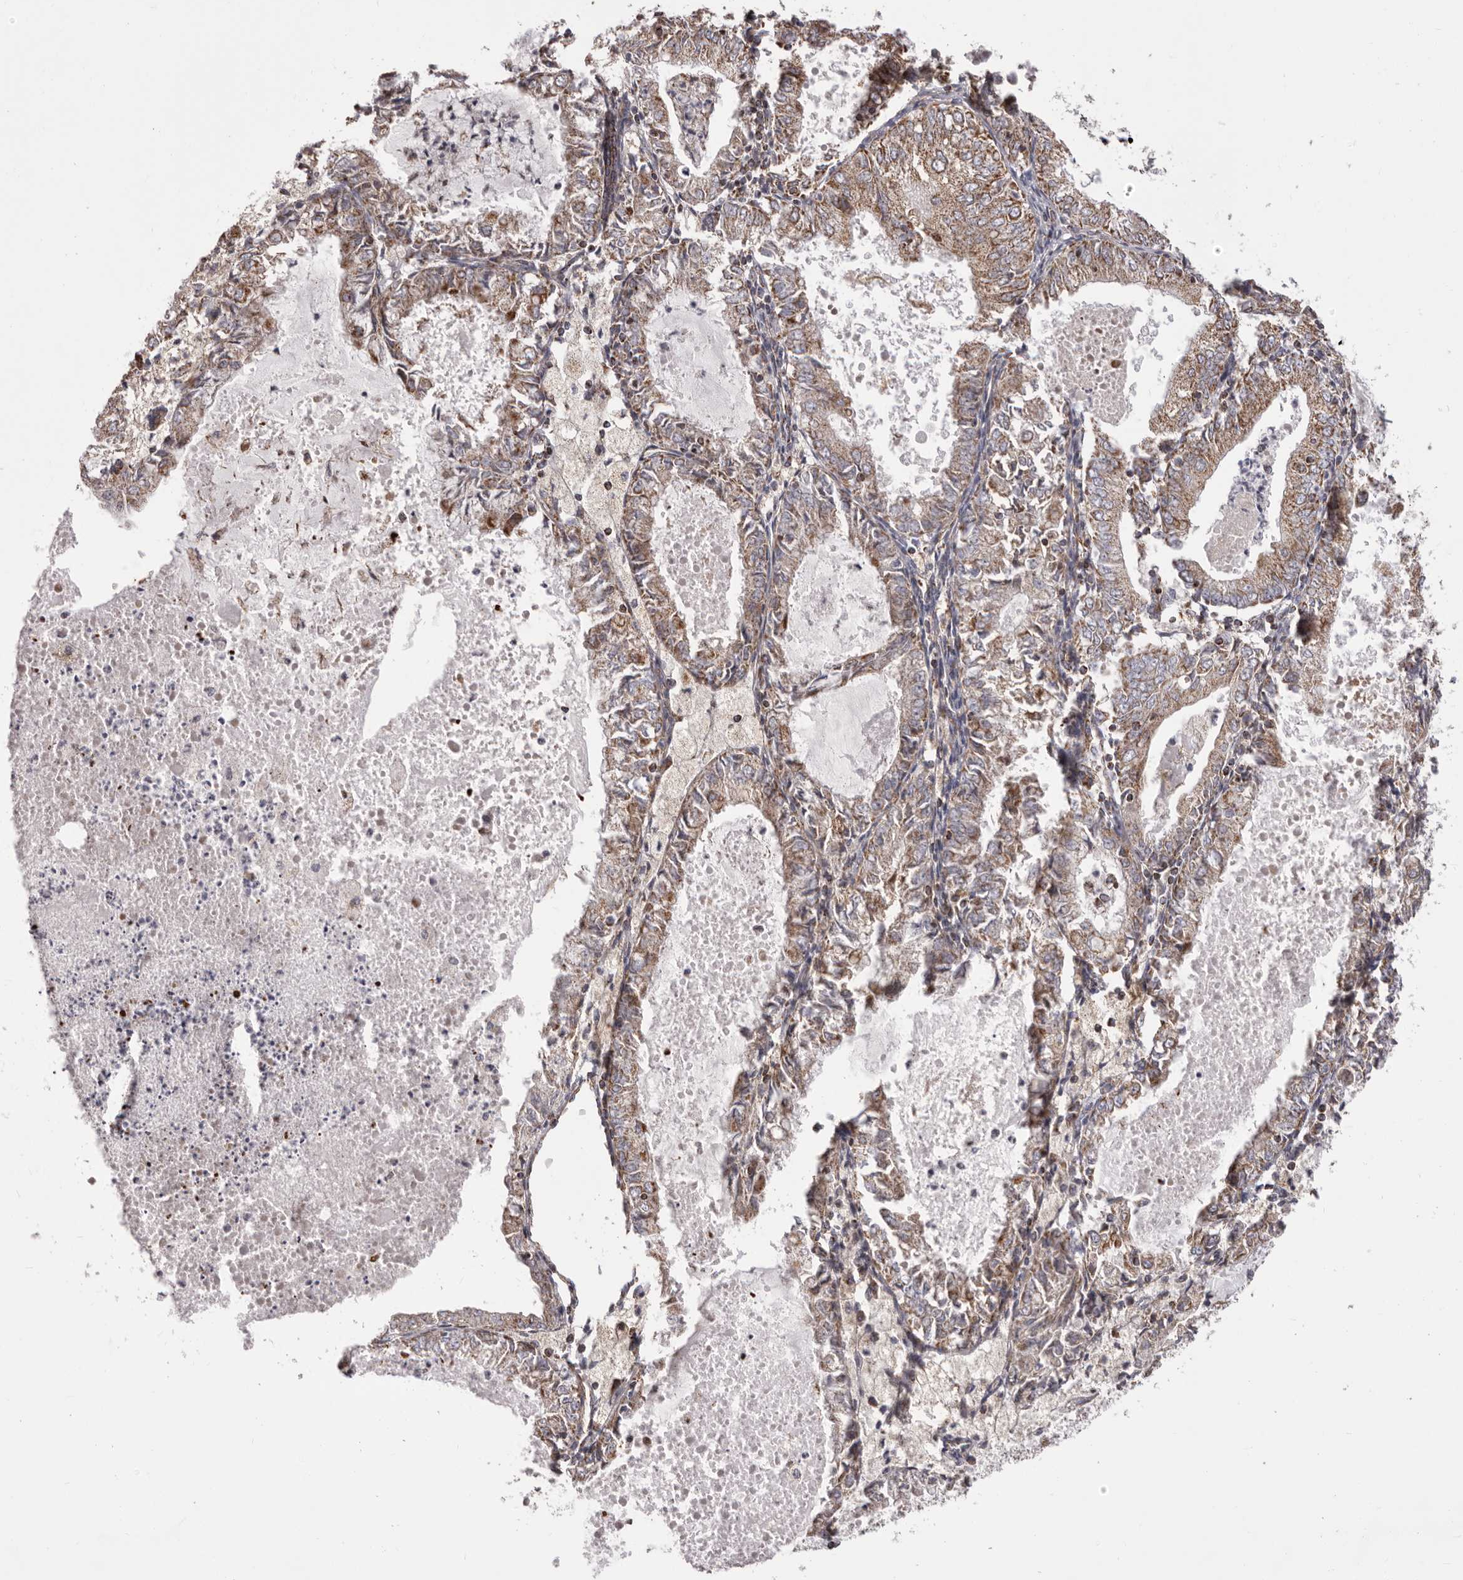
{"staining": {"intensity": "moderate", "quantity": ">75%", "location": "cytoplasmic/membranous"}, "tissue": "endometrial cancer", "cell_type": "Tumor cells", "image_type": "cancer", "snomed": [{"axis": "morphology", "description": "Adenocarcinoma, NOS"}, {"axis": "topography", "description": "Endometrium"}], "caption": "Endometrial adenocarcinoma stained with DAB (3,3'-diaminobenzidine) immunohistochemistry (IHC) displays medium levels of moderate cytoplasmic/membranous expression in approximately >75% of tumor cells.", "gene": "CHRM2", "patient": {"sex": "female", "age": 57}}